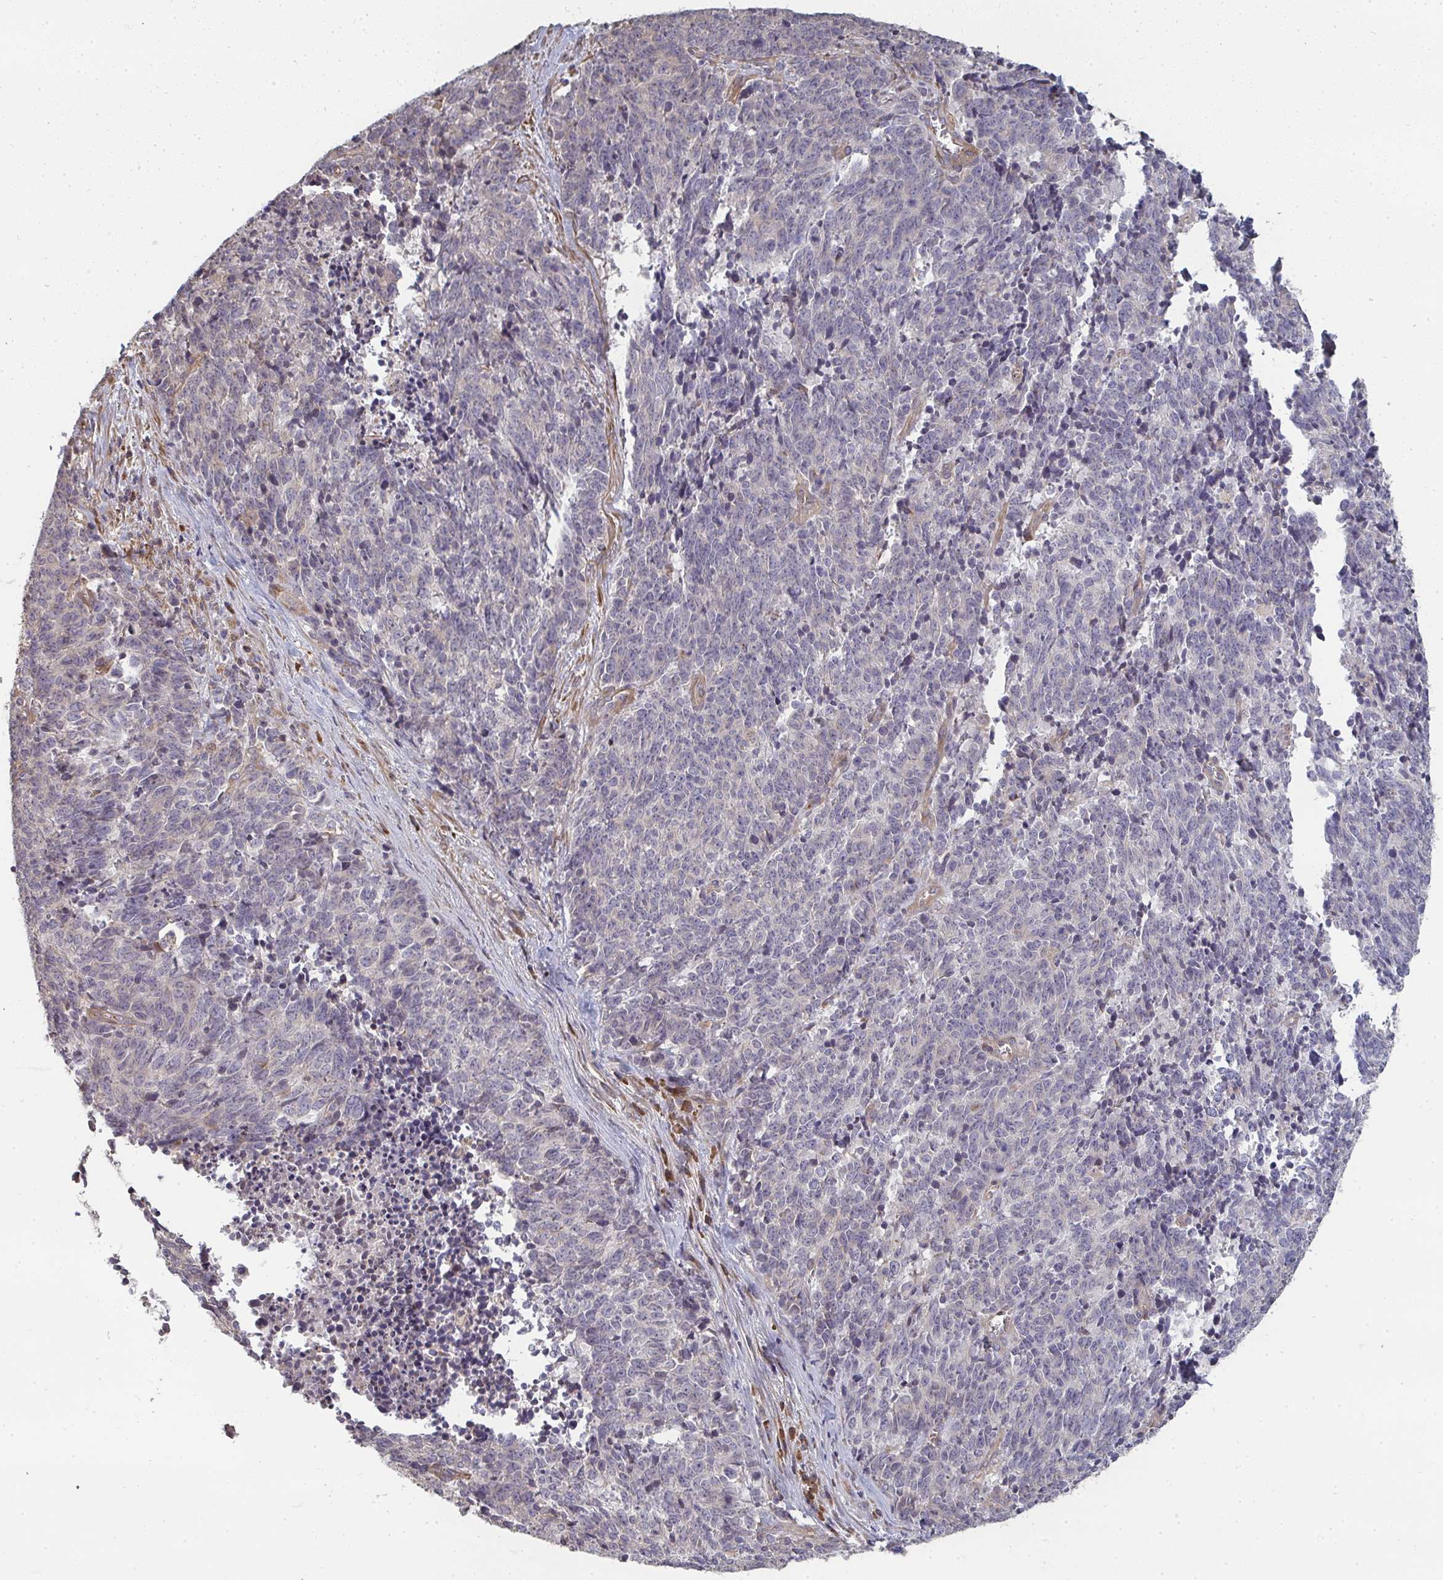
{"staining": {"intensity": "negative", "quantity": "none", "location": "none"}, "tissue": "cervical cancer", "cell_type": "Tumor cells", "image_type": "cancer", "snomed": [{"axis": "morphology", "description": "Squamous cell carcinoma, NOS"}, {"axis": "topography", "description": "Cervix"}], "caption": "This is an immunohistochemistry (IHC) photomicrograph of human cervical cancer (squamous cell carcinoma). There is no positivity in tumor cells.", "gene": "ZFYVE28", "patient": {"sex": "female", "age": 29}}